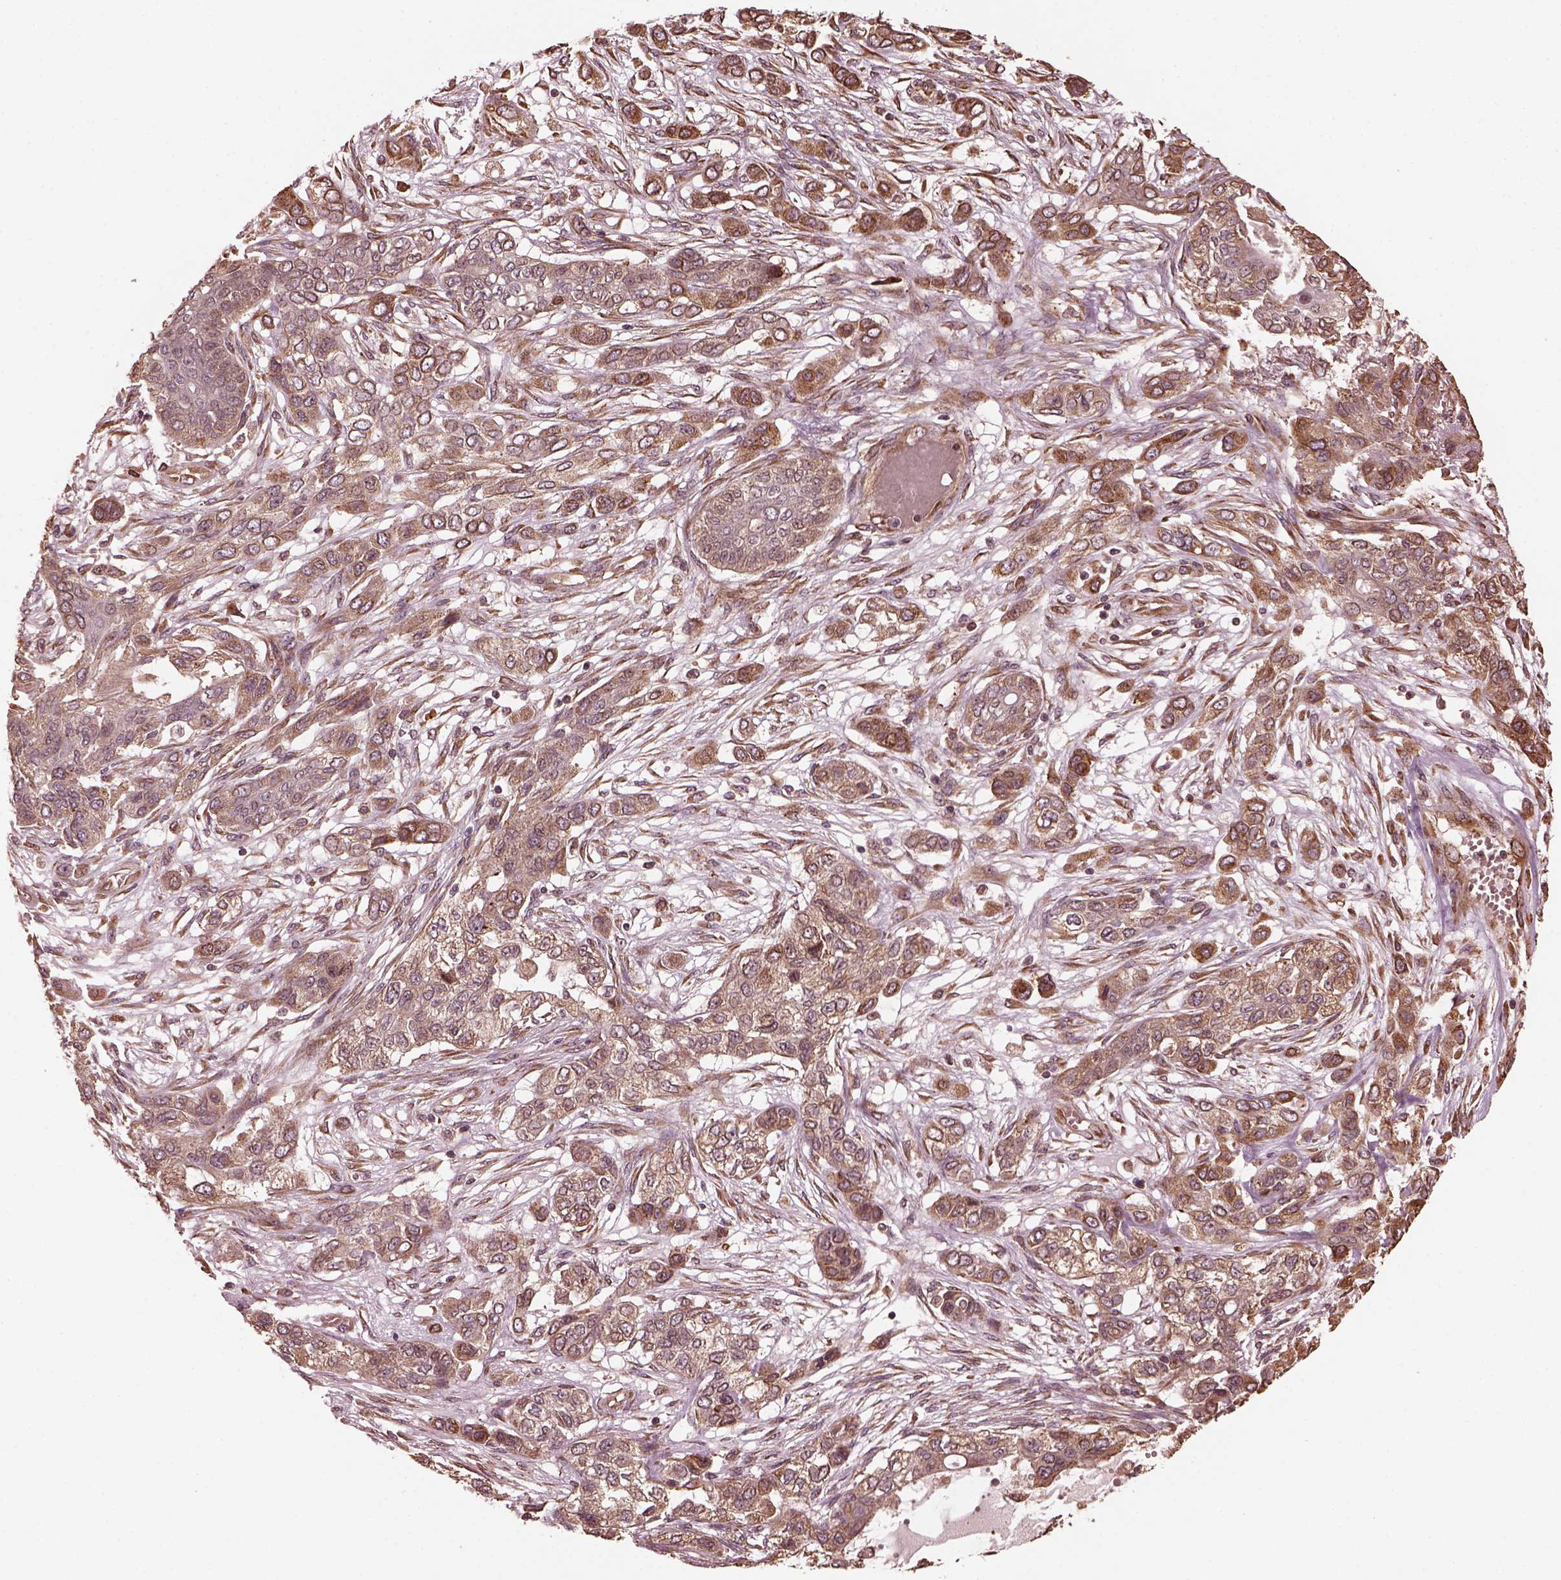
{"staining": {"intensity": "weak", "quantity": ">75%", "location": "cytoplasmic/membranous"}, "tissue": "lung cancer", "cell_type": "Tumor cells", "image_type": "cancer", "snomed": [{"axis": "morphology", "description": "Squamous cell carcinoma, NOS"}, {"axis": "topography", "description": "Lung"}], "caption": "Lung cancer stained for a protein (brown) shows weak cytoplasmic/membranous positive expression in approximately >75% of tumor cells.", "gene": "ZNF292", "patient": {"sex": "female", "age": 70}}